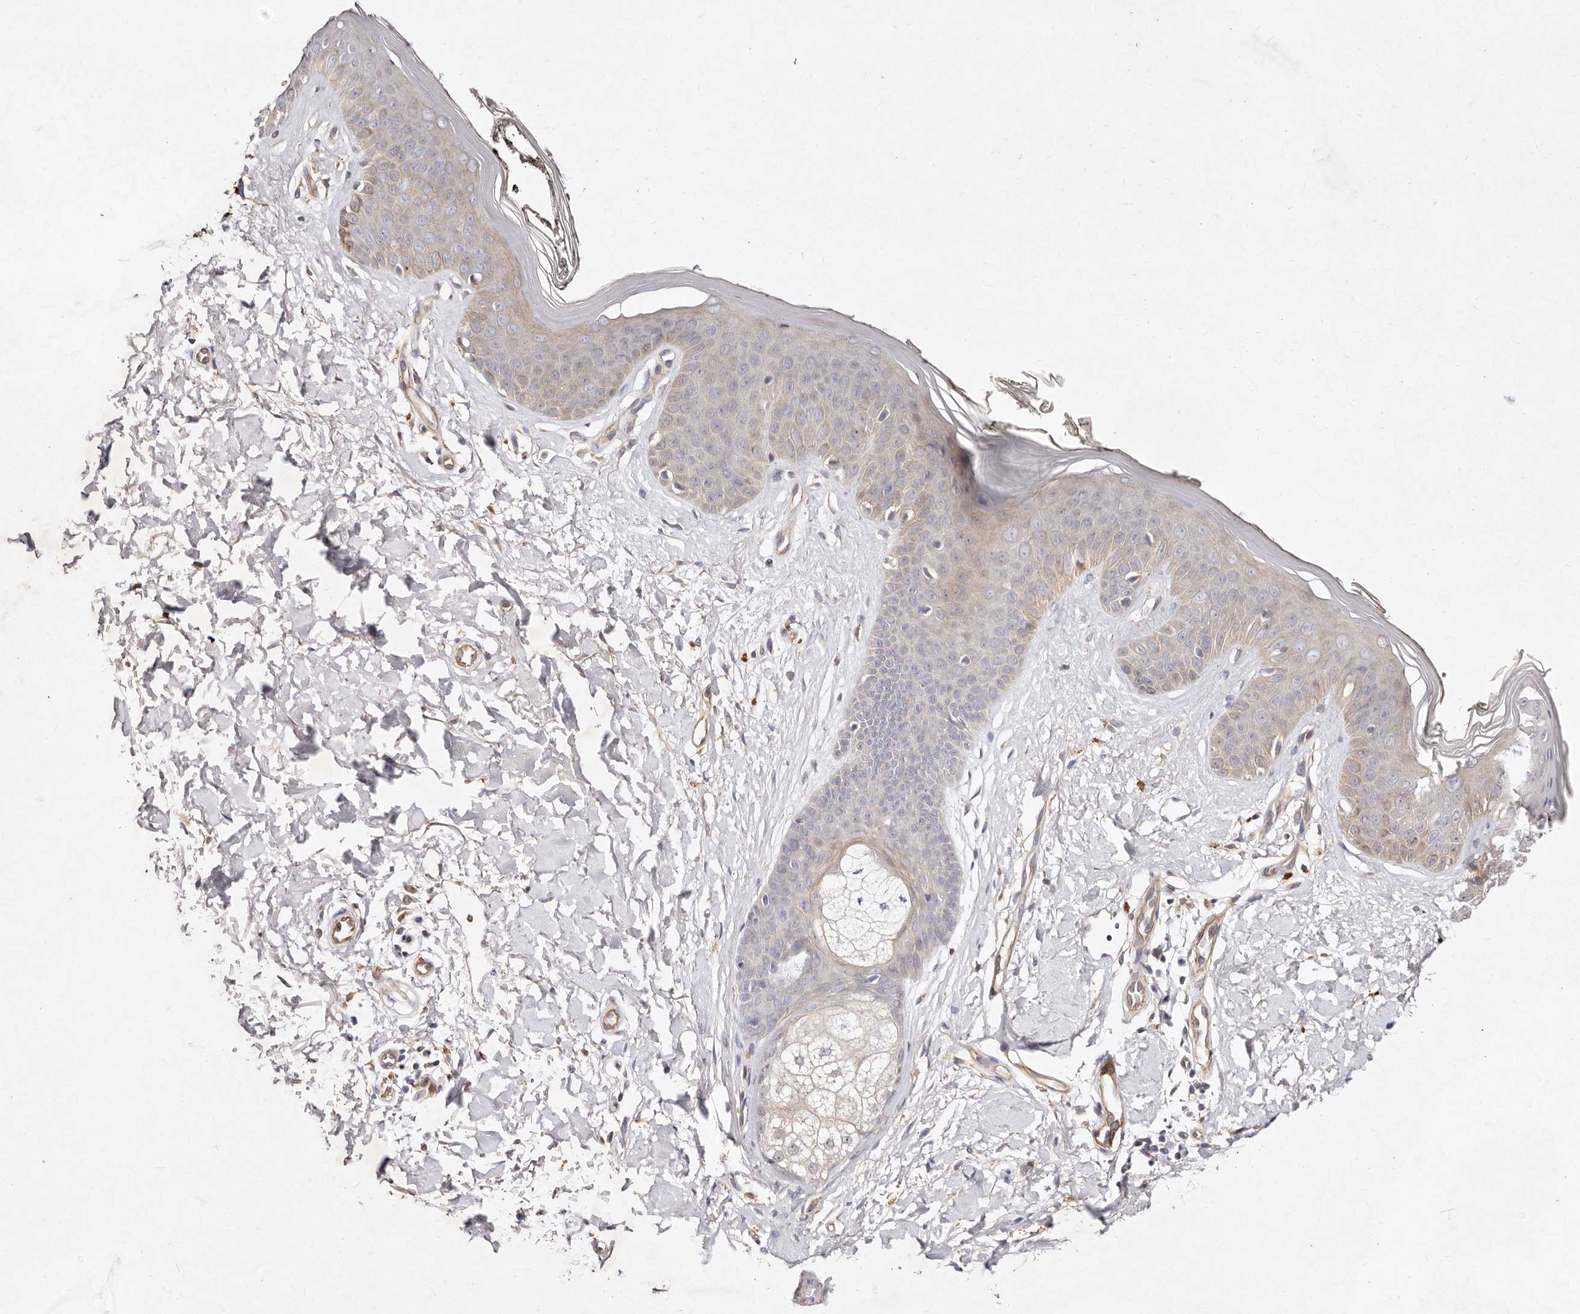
{"staining": {"intensity": "negative", "quantity": "none", "location": "none"}, "tissue": "skin", "cell_type": "Fibroblasts", "image_type": "normal", "snomed": [{"axis": "morphology", "description": "Normal tissue, NOS"}, {"axis": "topography", "description": "Skin"}], "caption": "Skin stained for a protein using IHC exhibits no positivity fibroblasts.", "gene": "MTMR11", "patient": {"sex": "female", "age": 64}}